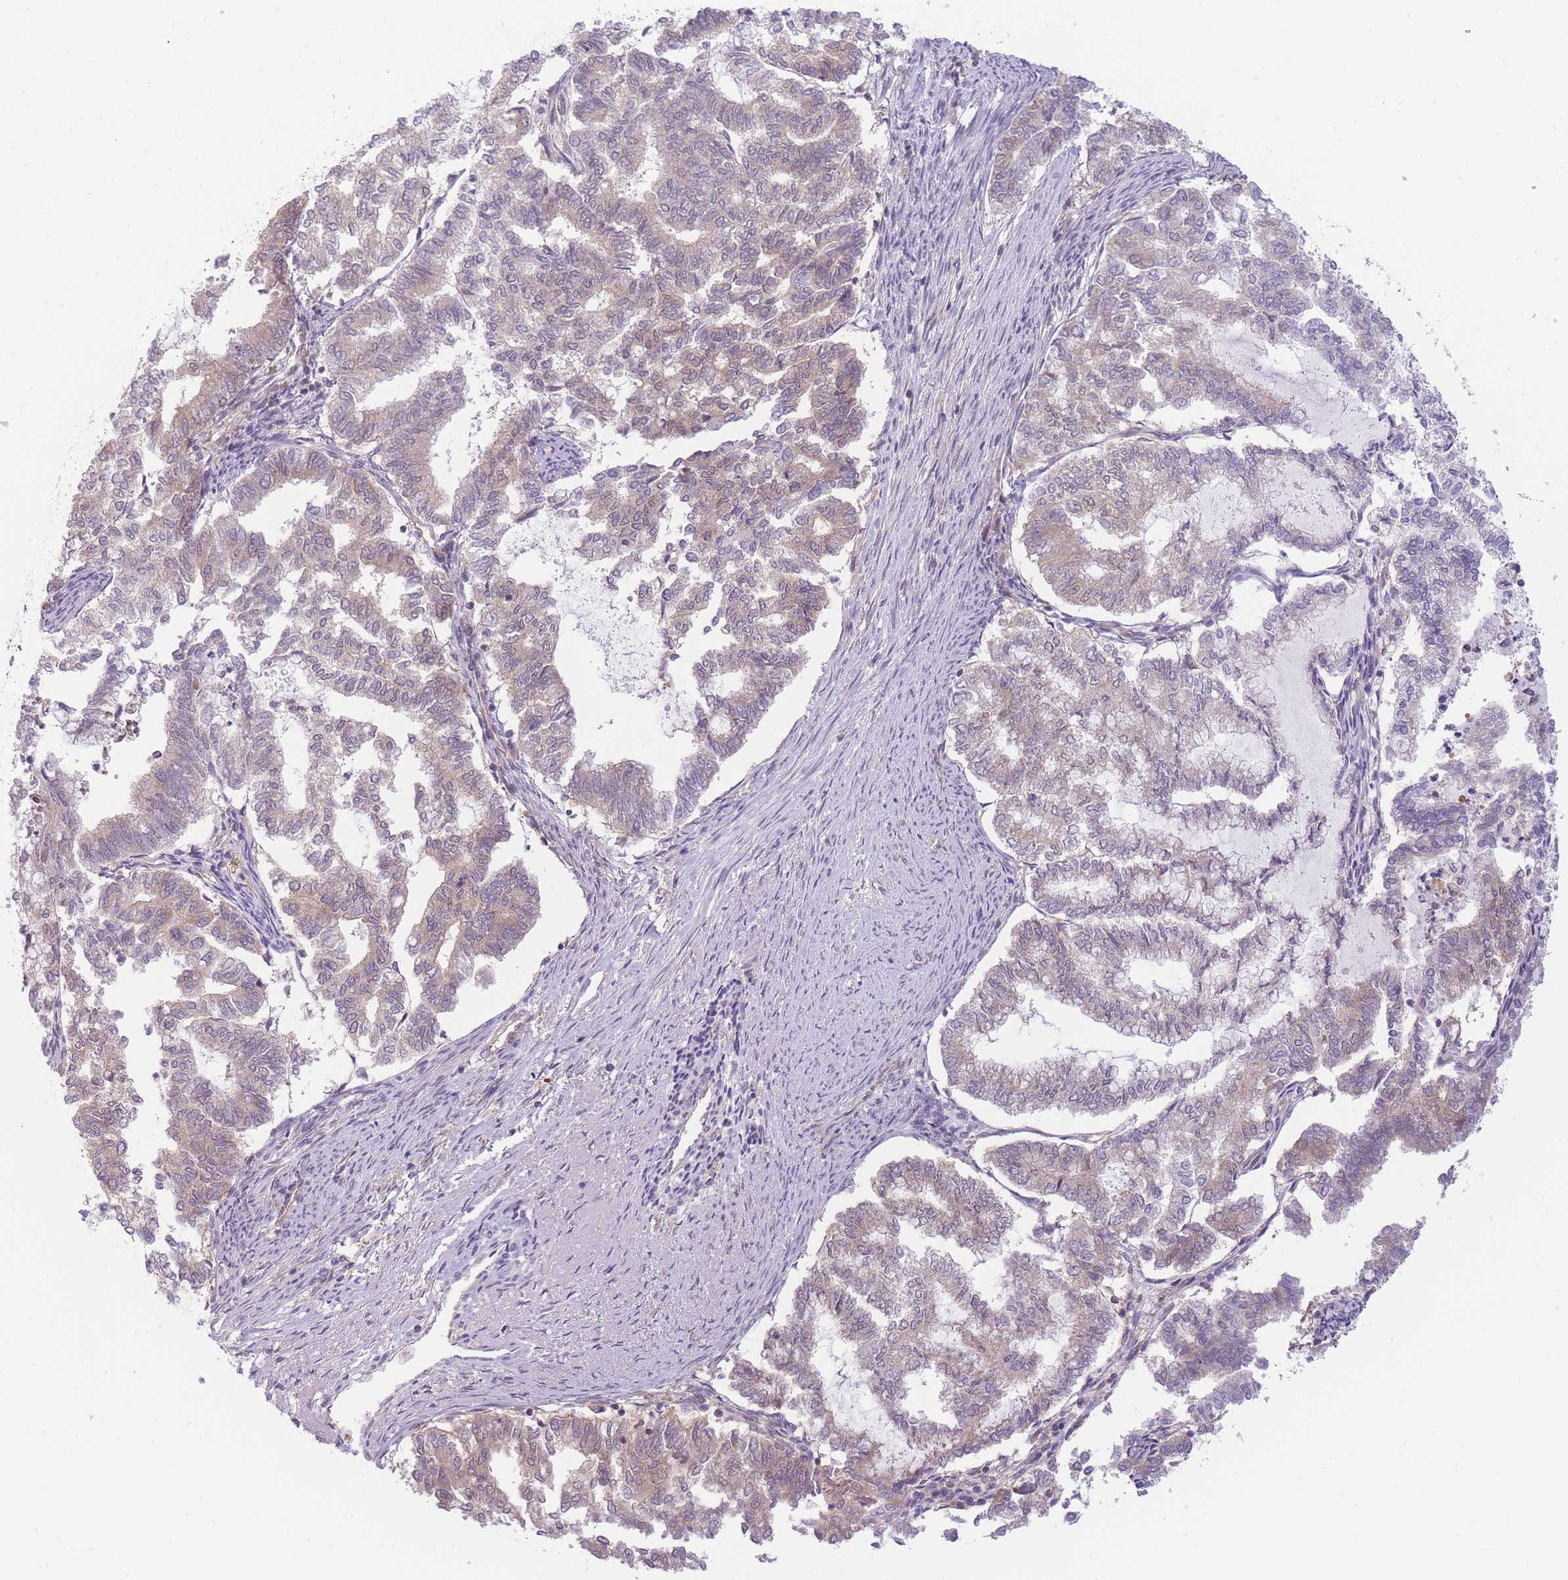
{"staining": {"intensity": "weak", "quantity": "<25%", "location": "cytoplasmic/membranous"}, "tissue": "endometrial cancer", "cell_type": "Tumor cells", "image_type": "cancer", "snomed": [{"axis": "morphology", "description": "Adenocarcinoma, NOS"}, {"axis": "topography", "description": "Endometrium"}], "caption": "A micrograph of endometrial cancer (adenocarcinoma) stained for a protein reveals no brown staining in tumor cells.", "gene": "PFDN6", "patient": {"sex": "female", "age": 79}}